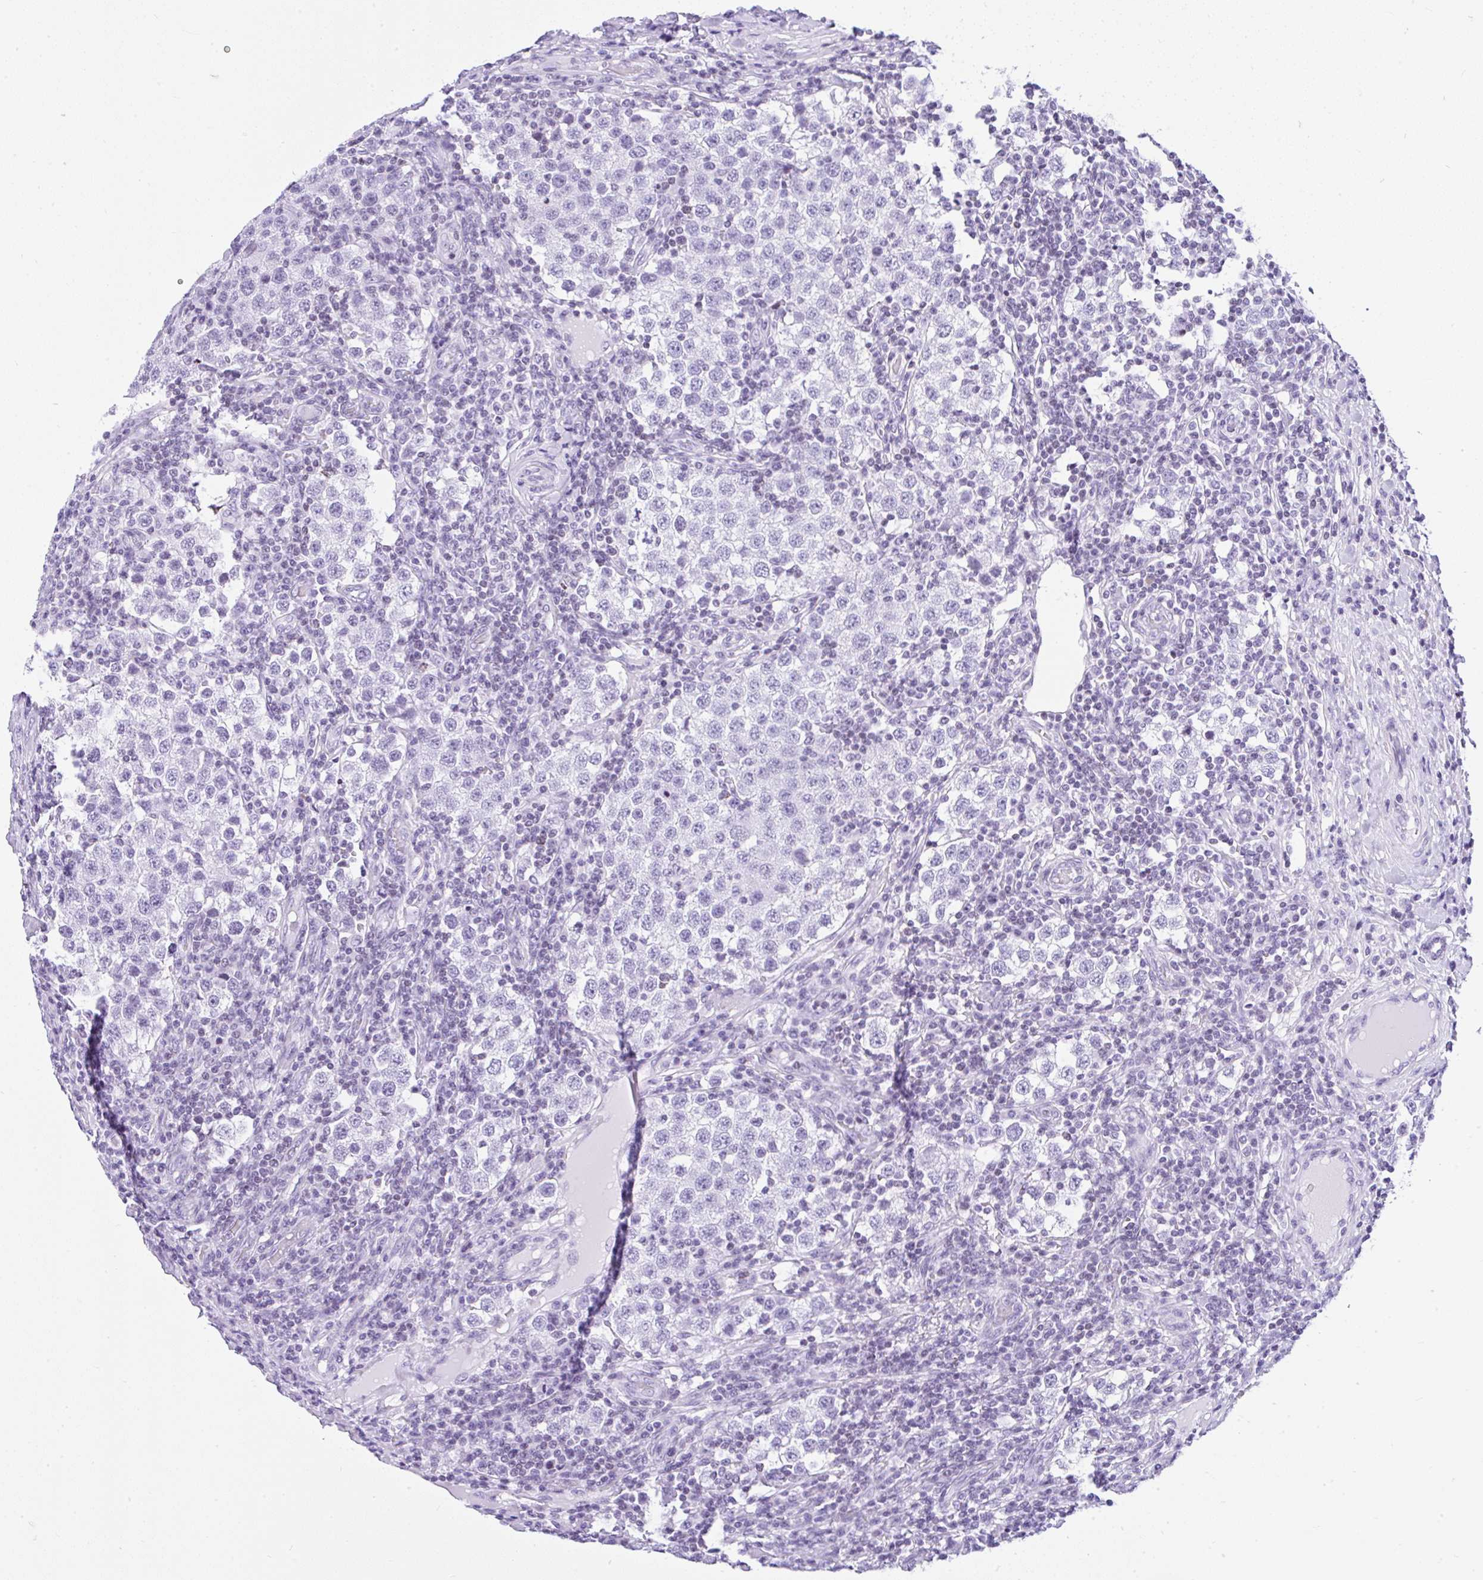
{"staining": {"intensity": "negative", "quantity": "none", "location": "none"}, "tissue": "testis cancer", "cell_type": "Tumor cells", "image_type": "cancer", "snomed": [{"axis": "morphology", "description": "Seminoma, NOS"}, {"axis": "topography", "description": "Testis"}], "caption": "A high-resolution histopathology image shows immunohistochemistry (IHC) staining of seminoma (testis), which shows no significant expression in tumor cells. Nuclei are stained in blue.", "gene": "KRT27", "patient": {"sex": "male", "age": 34}}